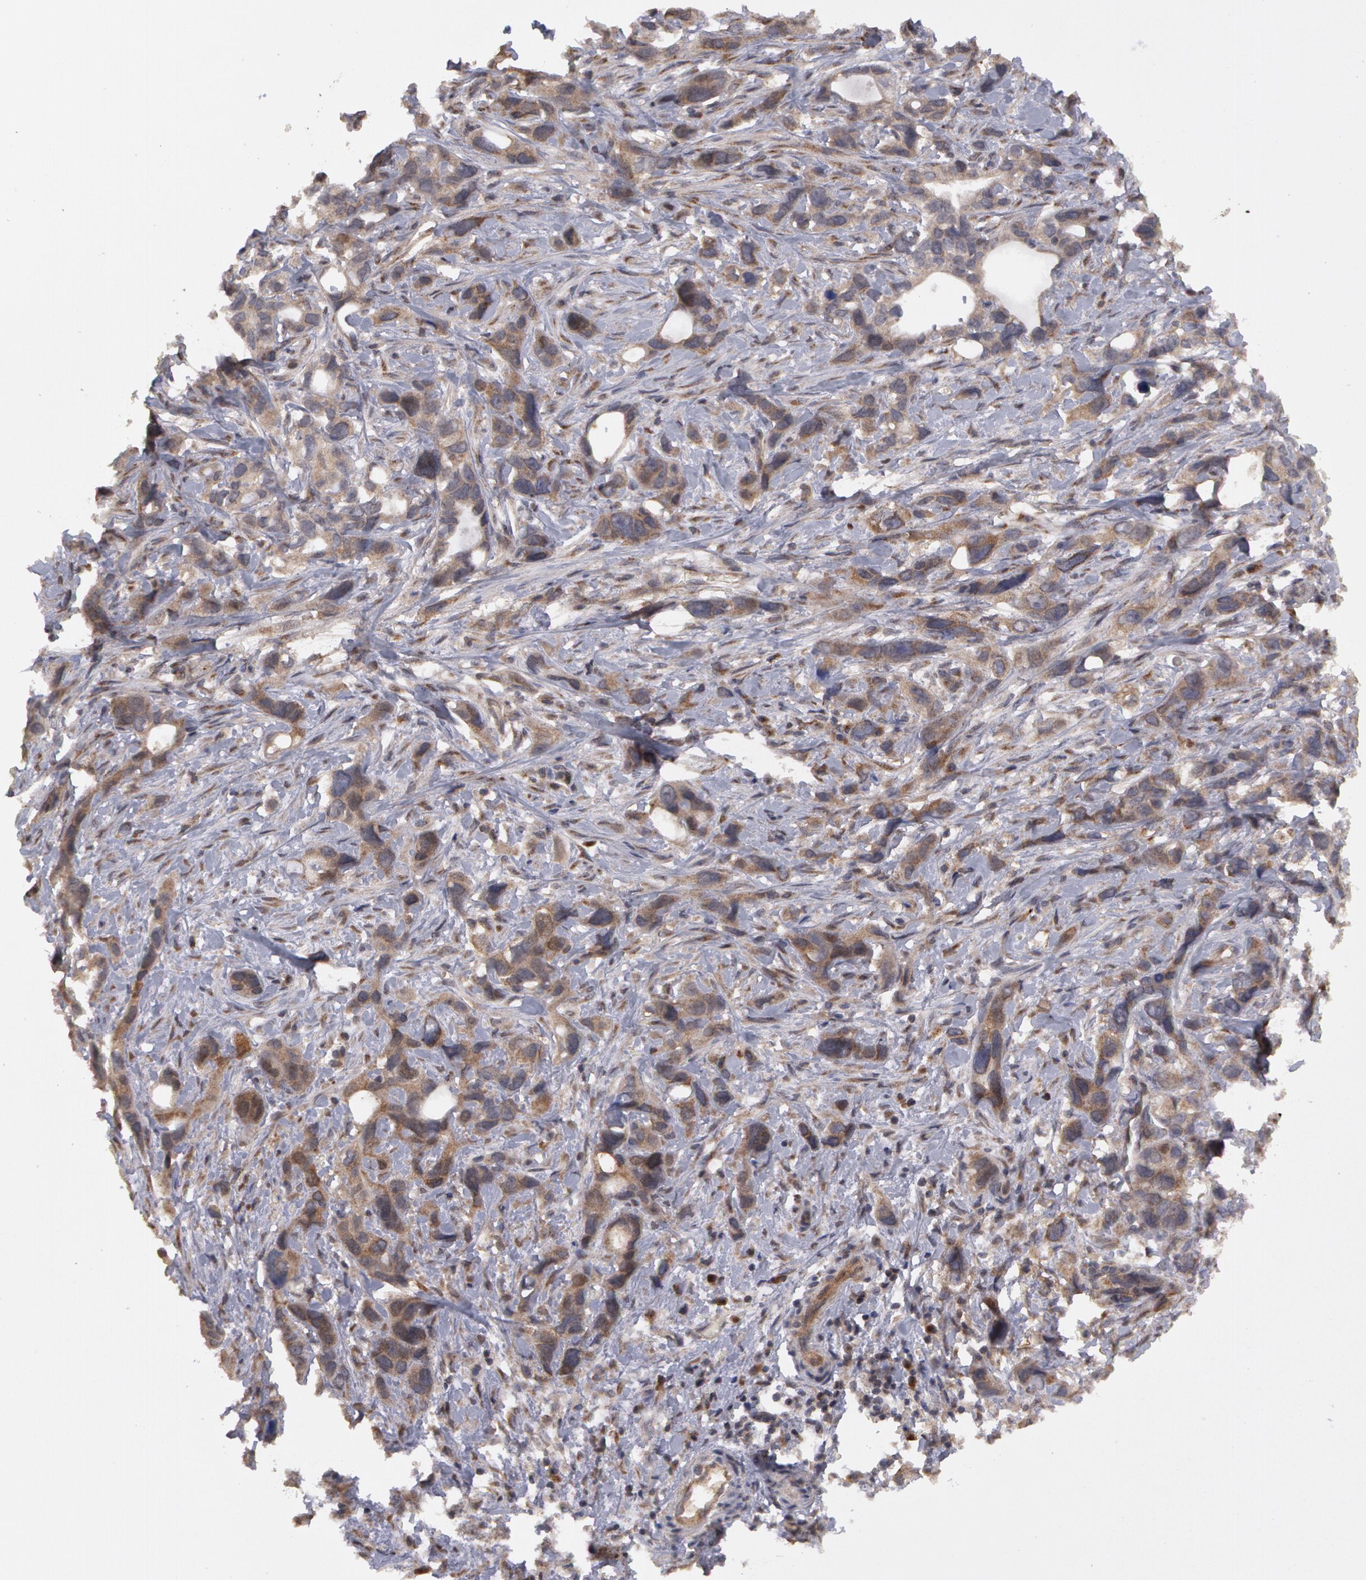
{"staining": {"intensity": "weak", "quantity": "25%-75%", "location": "cytoplasmic/membranous"}, "tissue": "stomach cancer", "cell_type": "Tumor cells", "image_type": "cancer", "snomed": [{"axis": "morphology", "description": "Adenocarcinoma, NOS"}, {"axis": "topography", "description": "Stomach, upper"}], "caption": "Stomach cancer (adenocarcinoma) stained with DAB (3,3'-diaminobenzidine) IHC shows low levels of weak cytoplasmic/membranous staining in about 25%-75% of tumor cells. The protein of interest is stained brown, and the nuclei are stained in blue (DAB IHC with brightfield microscopy, high magnification).", "gene": "STX5", "patient": {"sex": "male", "age": 47}}